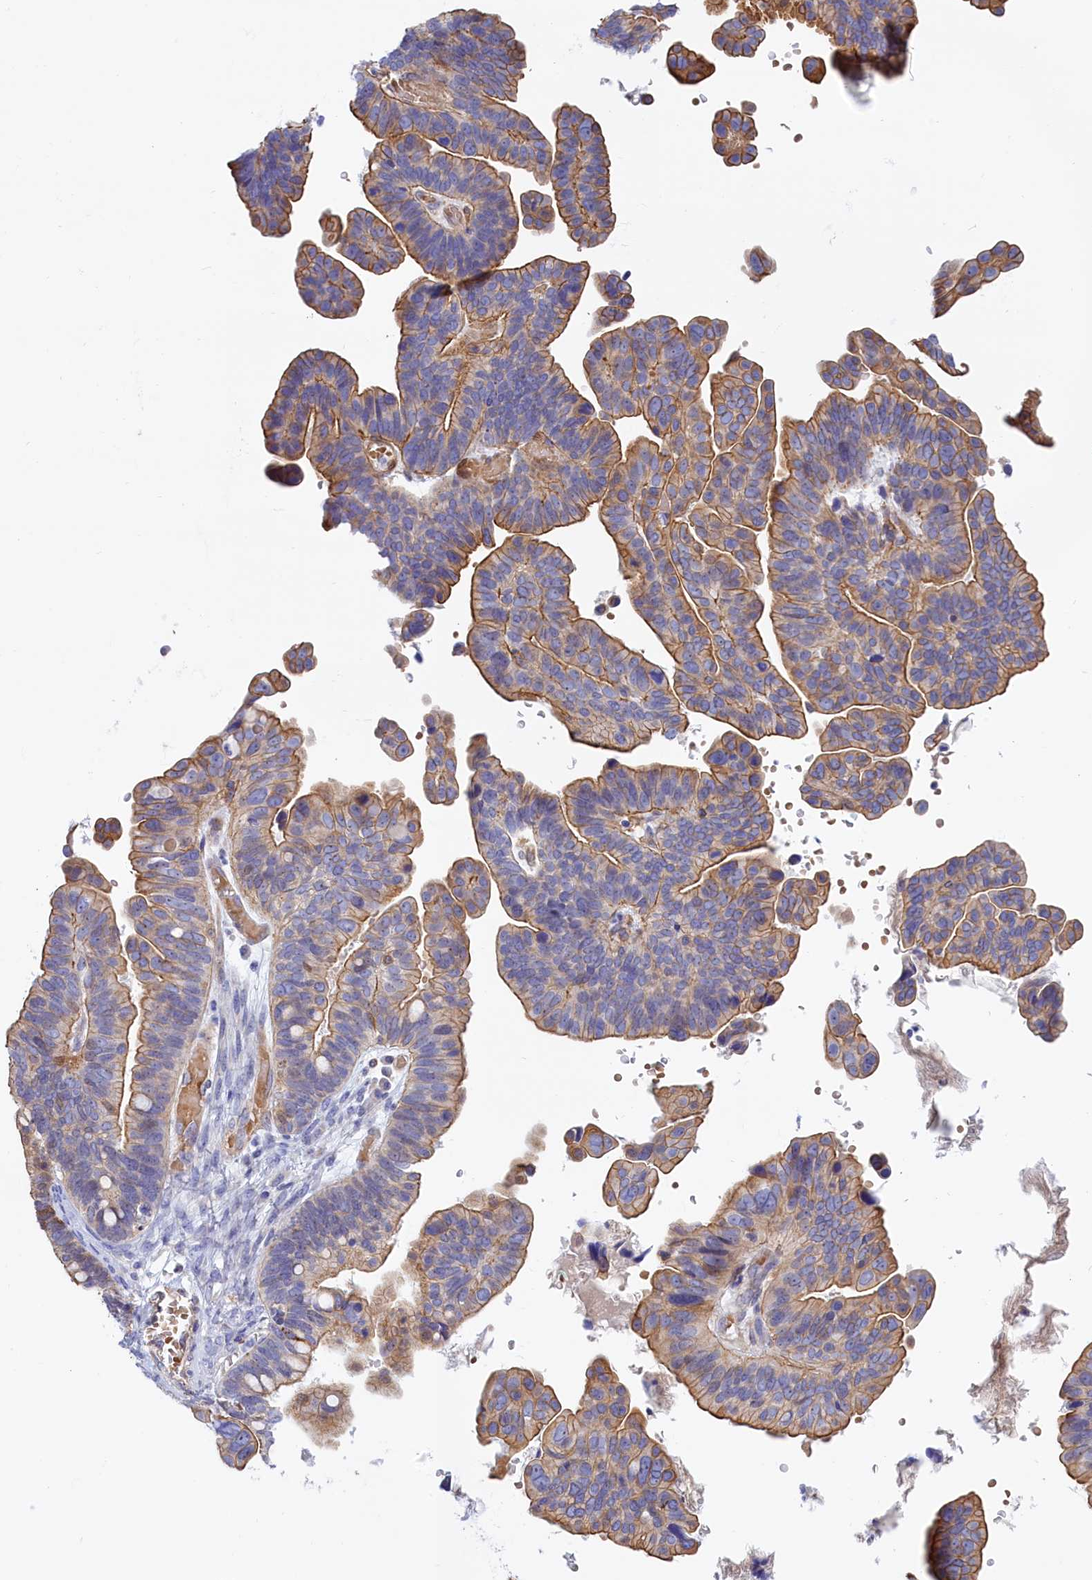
{"staining": {"intensity": "moderate", "quantity": "25%-75%", "location": "cytoplasmic/membranous"}, "tissue": "ovarian cancer", "cell_type": "Tumor cells", "image_type": "cancer", "snomed": [{"axis": "morphology", "description": "Cystadenocarcinoma, serous, NOS"}, {"axis": "topography", "description": "Ovary"}], "caption": "Ovarian serous cystadenocarcinoma was stained to show a protein in brown. There is medium levels of moderate cytoplasmic/membranous expression in about 25%-75% of tumor cells.", "gene": "ABCC12", "patient": {"sex": "female", "age": 56}}